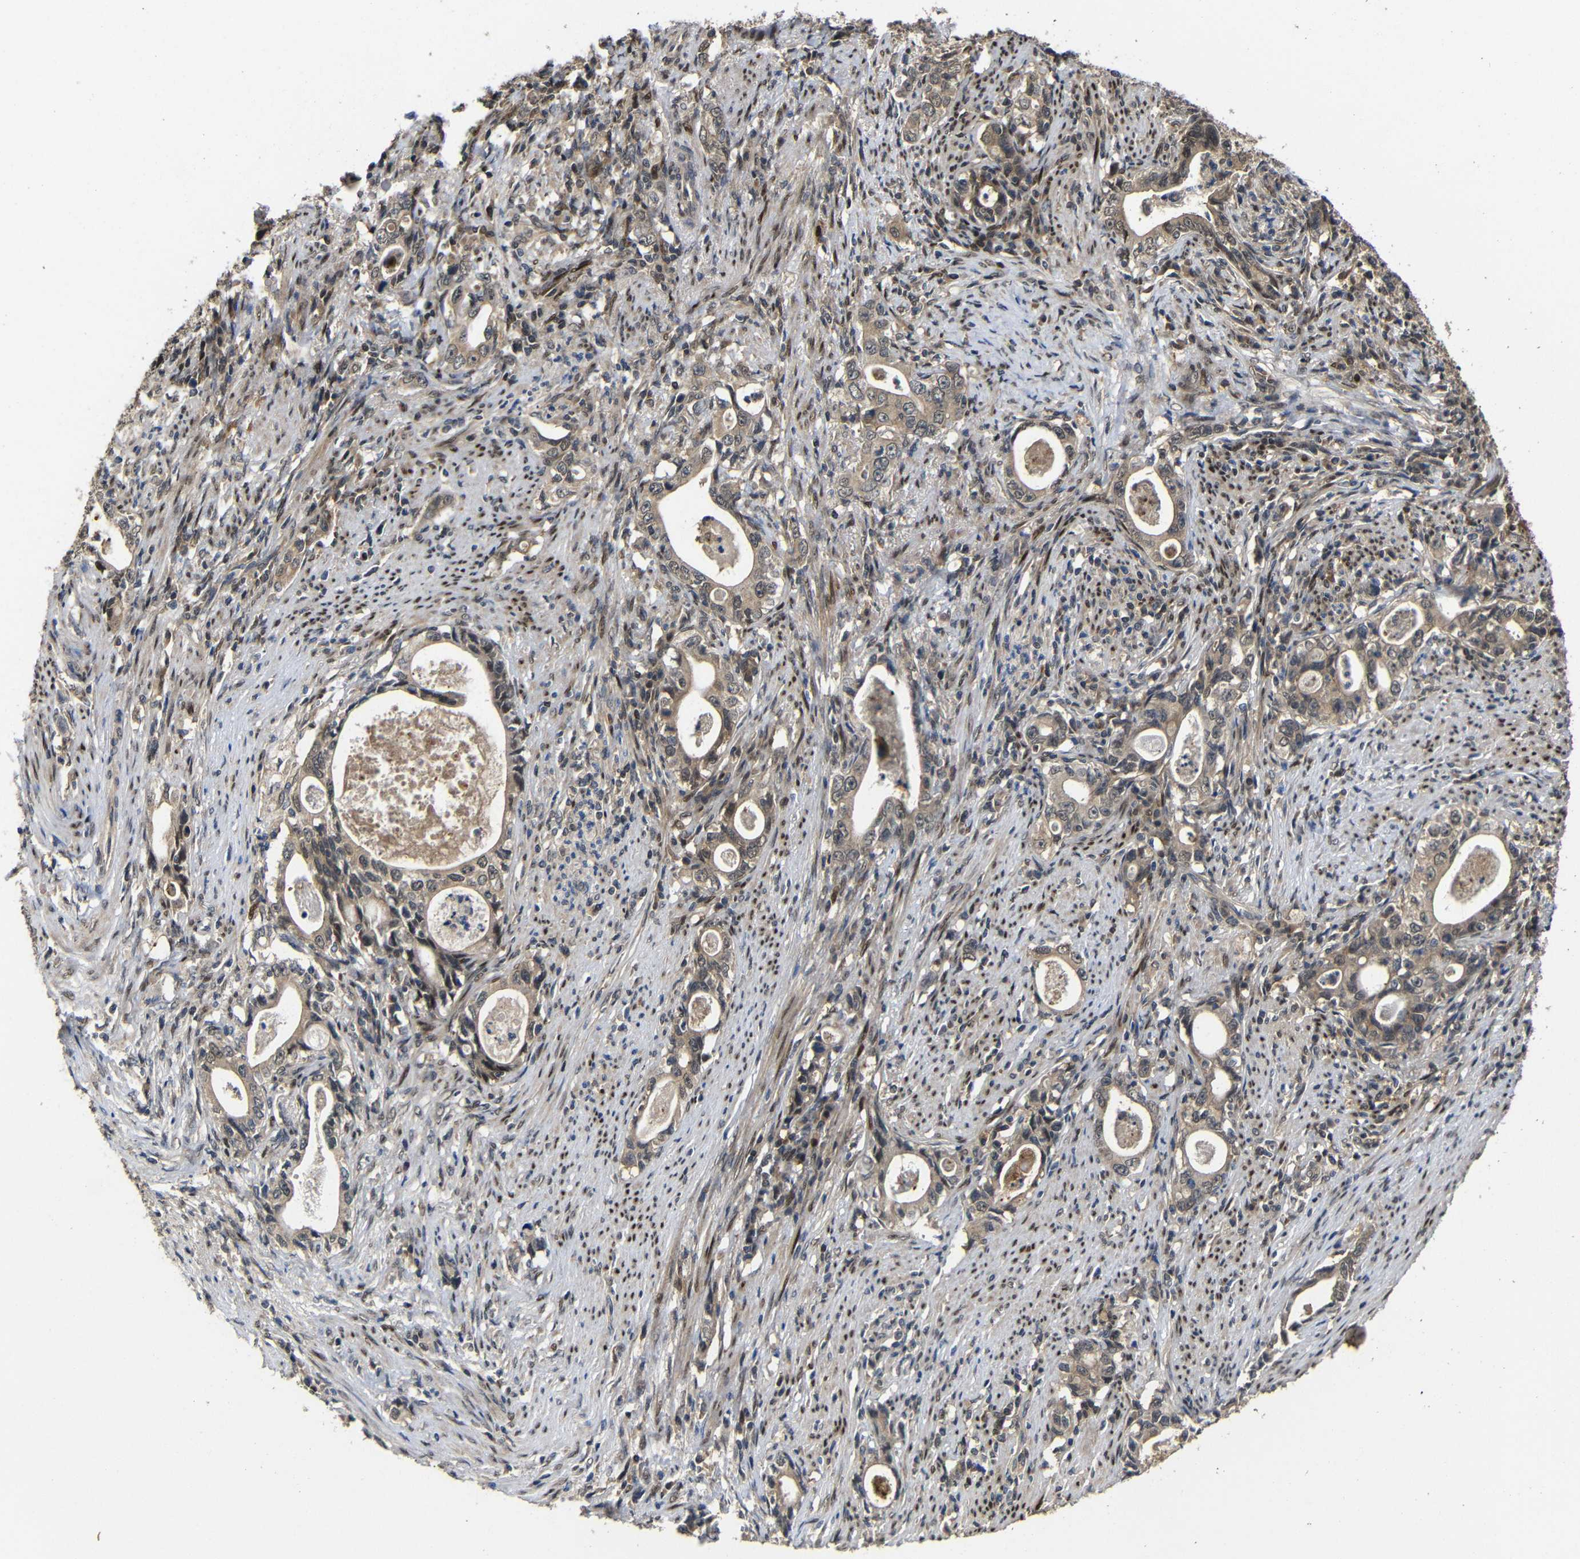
{"staining": {"intensity": "weak", "quantity": ">75%", "location": "cytoplasmic/membranous,nuclear"}, "tissue": "stomach cancer", "cell_type": "Tumor cells", "image_type": "cancer", "snomed": [{"axis": "morphology", "description": "Adenocarcinoma, NOS"}, {"axis": "topography", "description": "Stomach, lower"}], "caption": "The histopathology image shows a brown stain indicating the presence of a protein in the cytoplasmic/membranous and nuclear of tumor cells in adenocarcinoma (stomach). The staining is performed using DAB brown chromogen to label protein expression. The nuclei are counter-stained blue using hematoxylin.", "gene": "ATG12", "patient": {"sex": "female", "age": 72}}